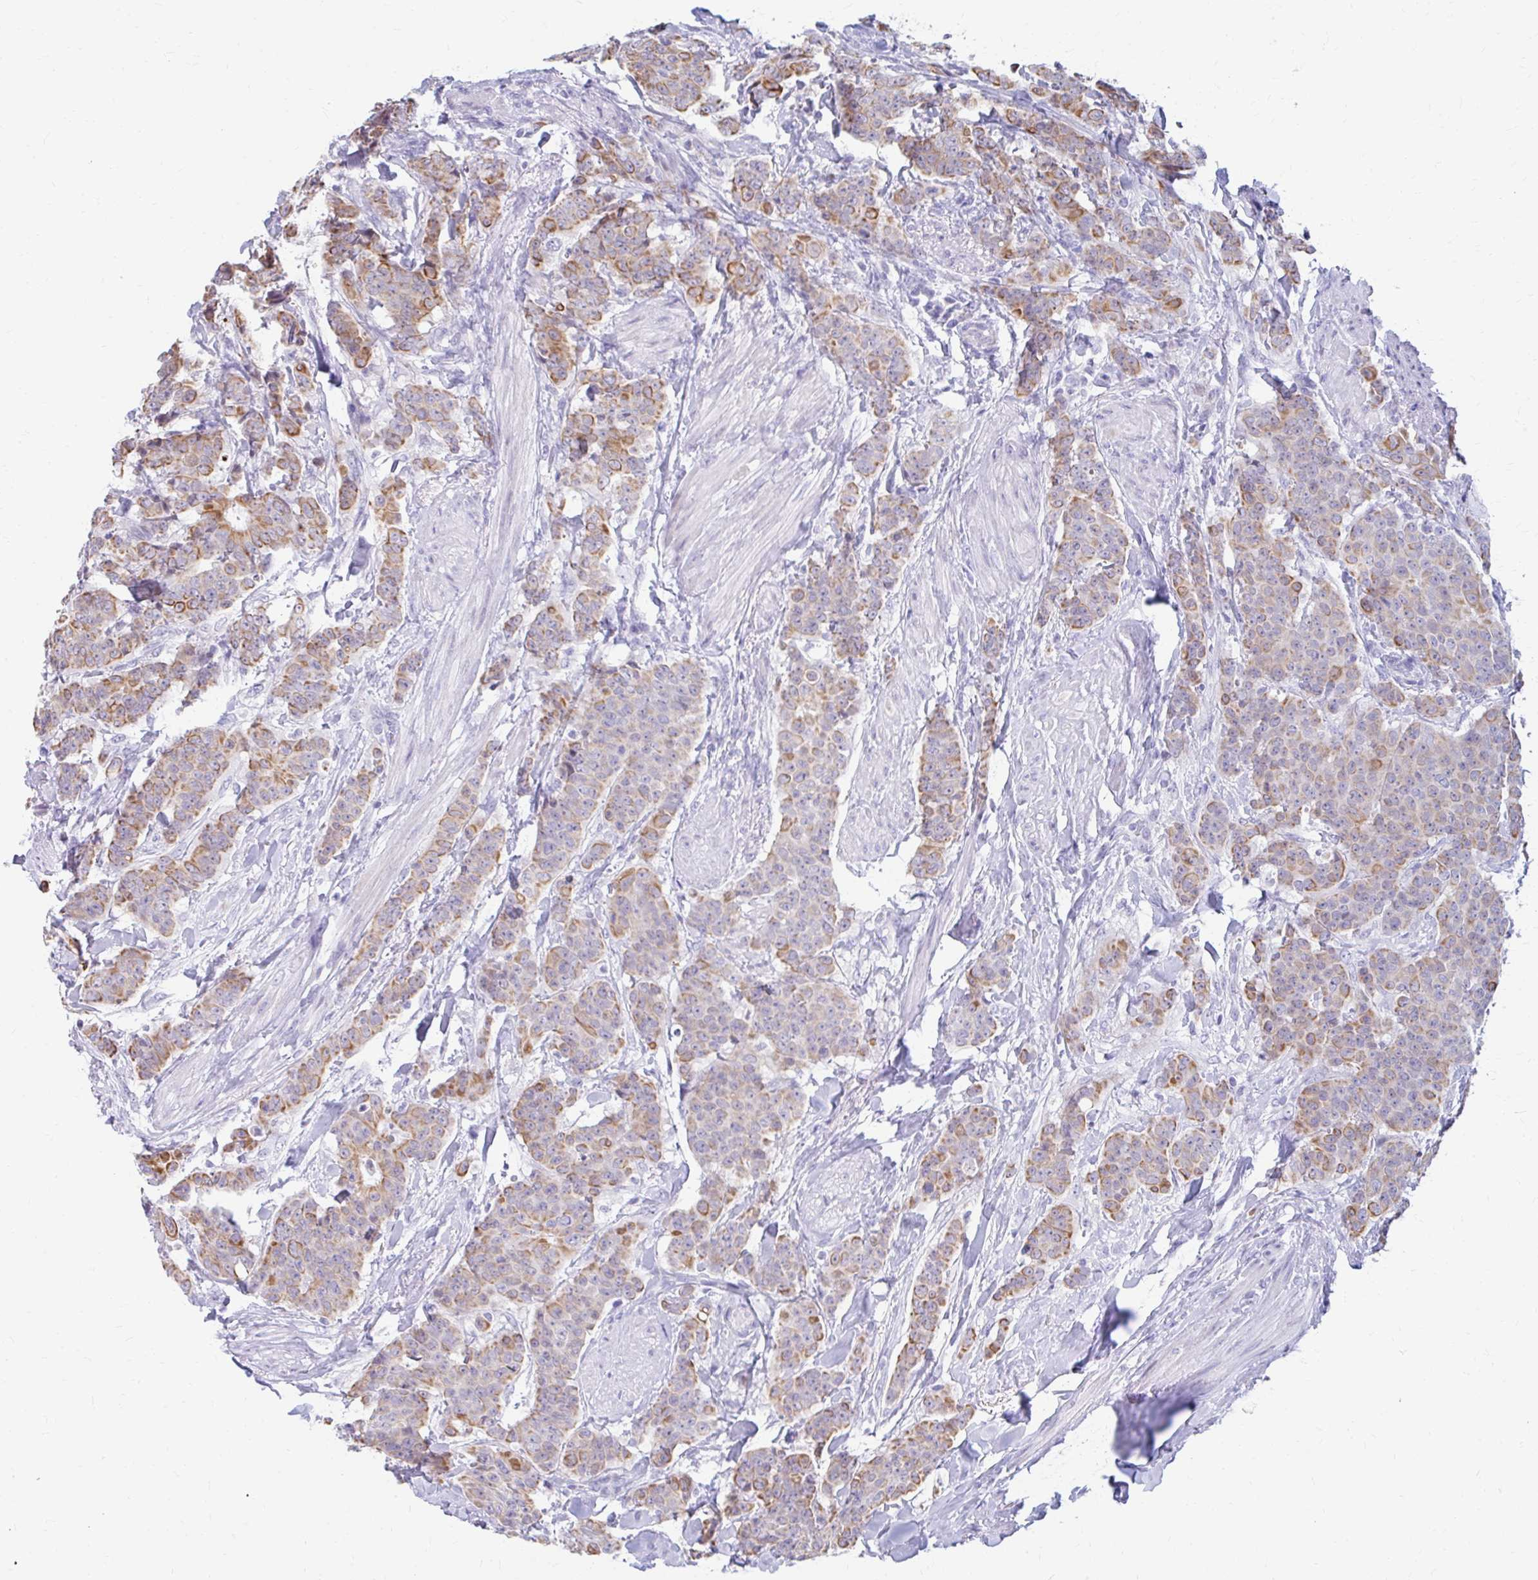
{"staining": {"intensity": "moderate", "quantity": ">75%", "location": "cytoplasmic/membranous"}, "tissue": "breast cancer", "cell_type": "Tumor cells", "image_type": "cancer", "snomed": [{"axis": "morphology", "description": "Duct carcinoma"}, {"axis": "topography", "description": "Breast"}], "caption": "About >75% of tumor cells in breast cancer (infiltrating ductal carcinoma) show moderate cytoplasmic/membranous protein staining as visualized by brown immunohistochemical staining.", "gene": "RGS16", "patient": {"sex": "female", "age": 40}}